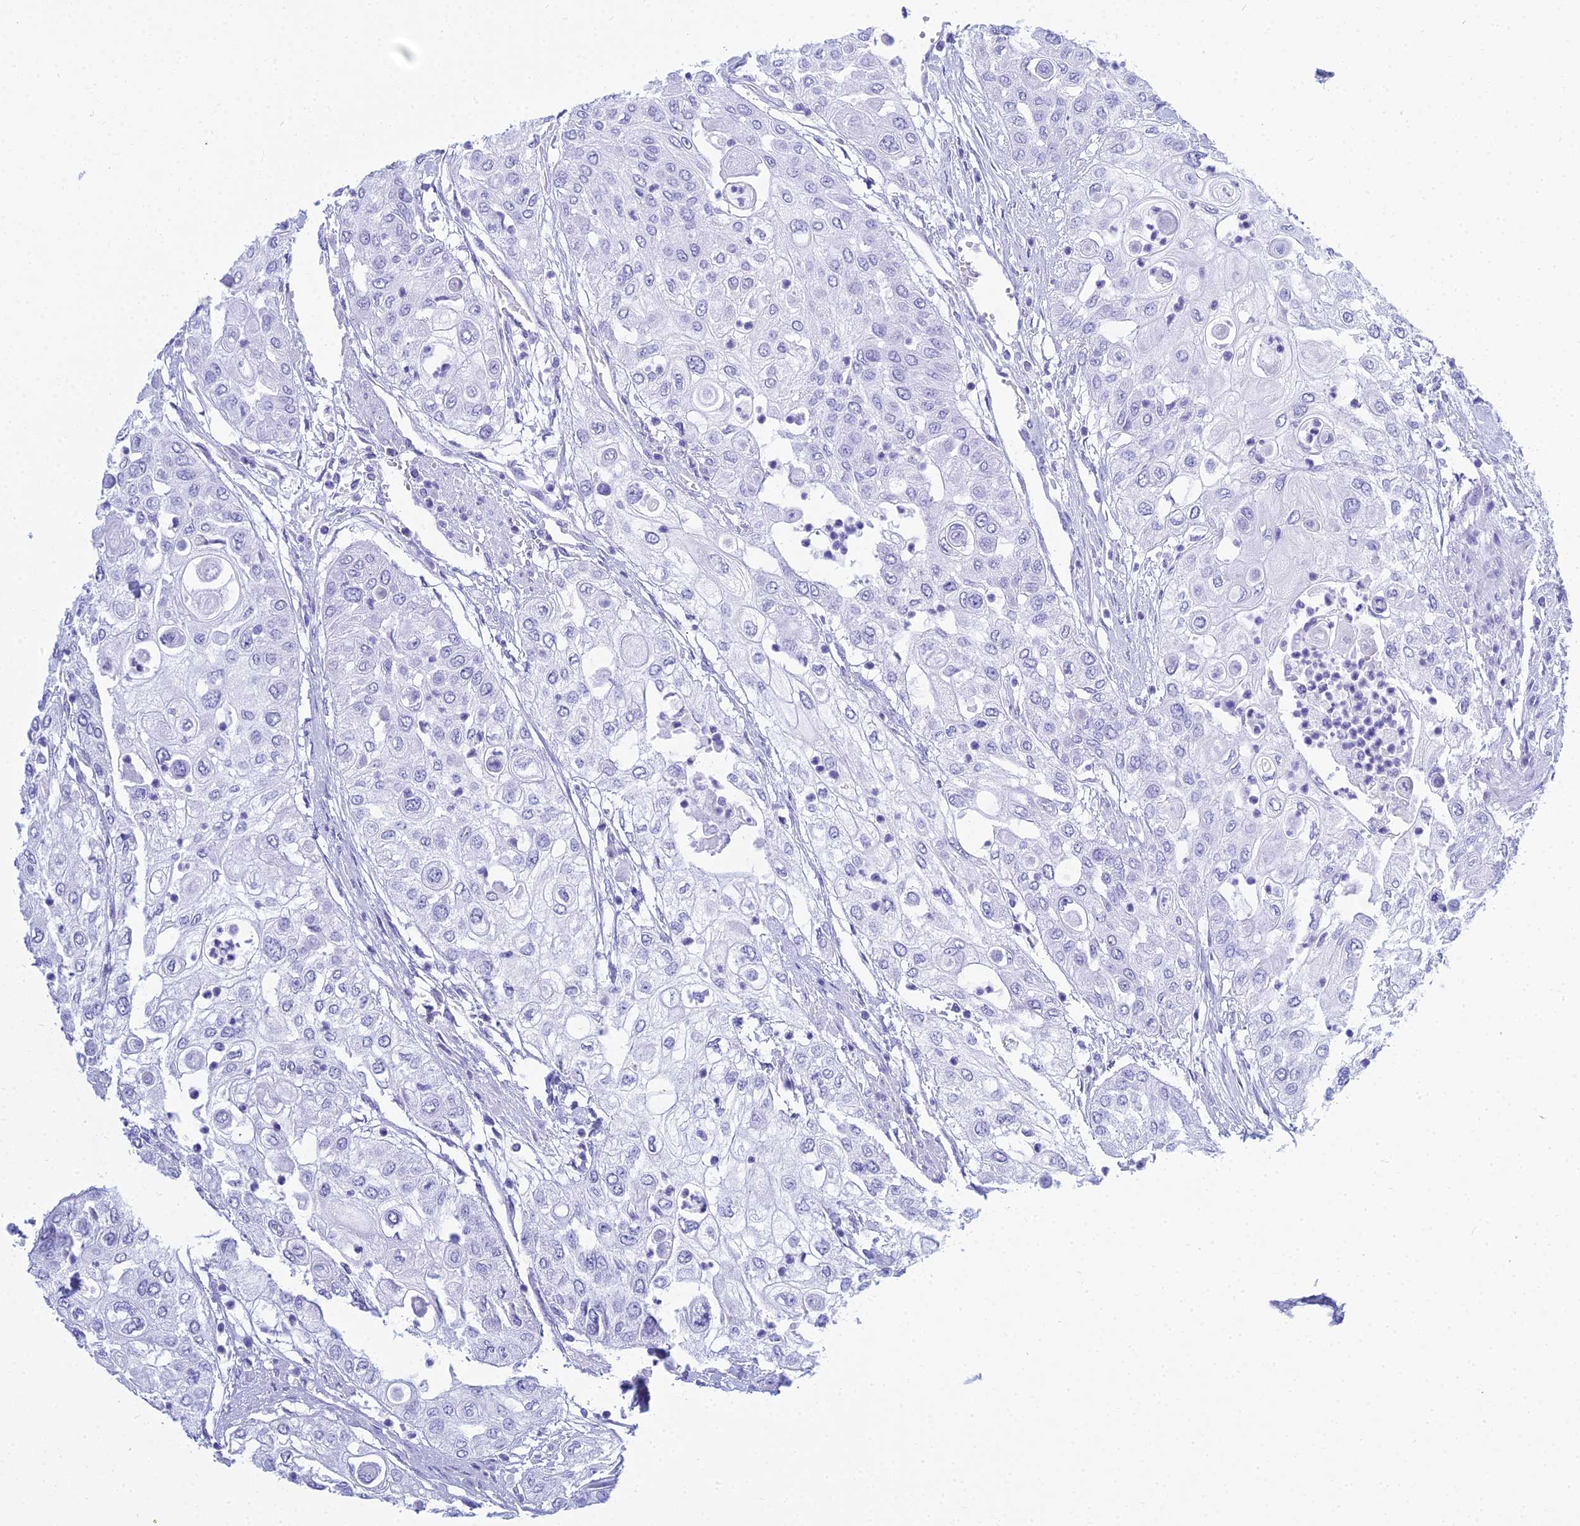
{"staining": {"intensity": "negative", "quantity": "none", "location": "none"}, "tissue": "urothelial cancer", "cell_type": "Tumor cells", "image_type": "cancer", "snomed": [{"axis": "morphology", "description": "Urothelial carcinoma, High grade"}, {"axis": "topography", "description": "Urinary bladder"}], "caption": "IHC micrograph of neoplastic tissue: high-grade urothelial carcinoma stained with DAB (3,3'-diaminobenzidine) displays no significant protein positivity in tumor cells.", "gene": "PATE4", "patient": {"sex": "female", "age": 79}}